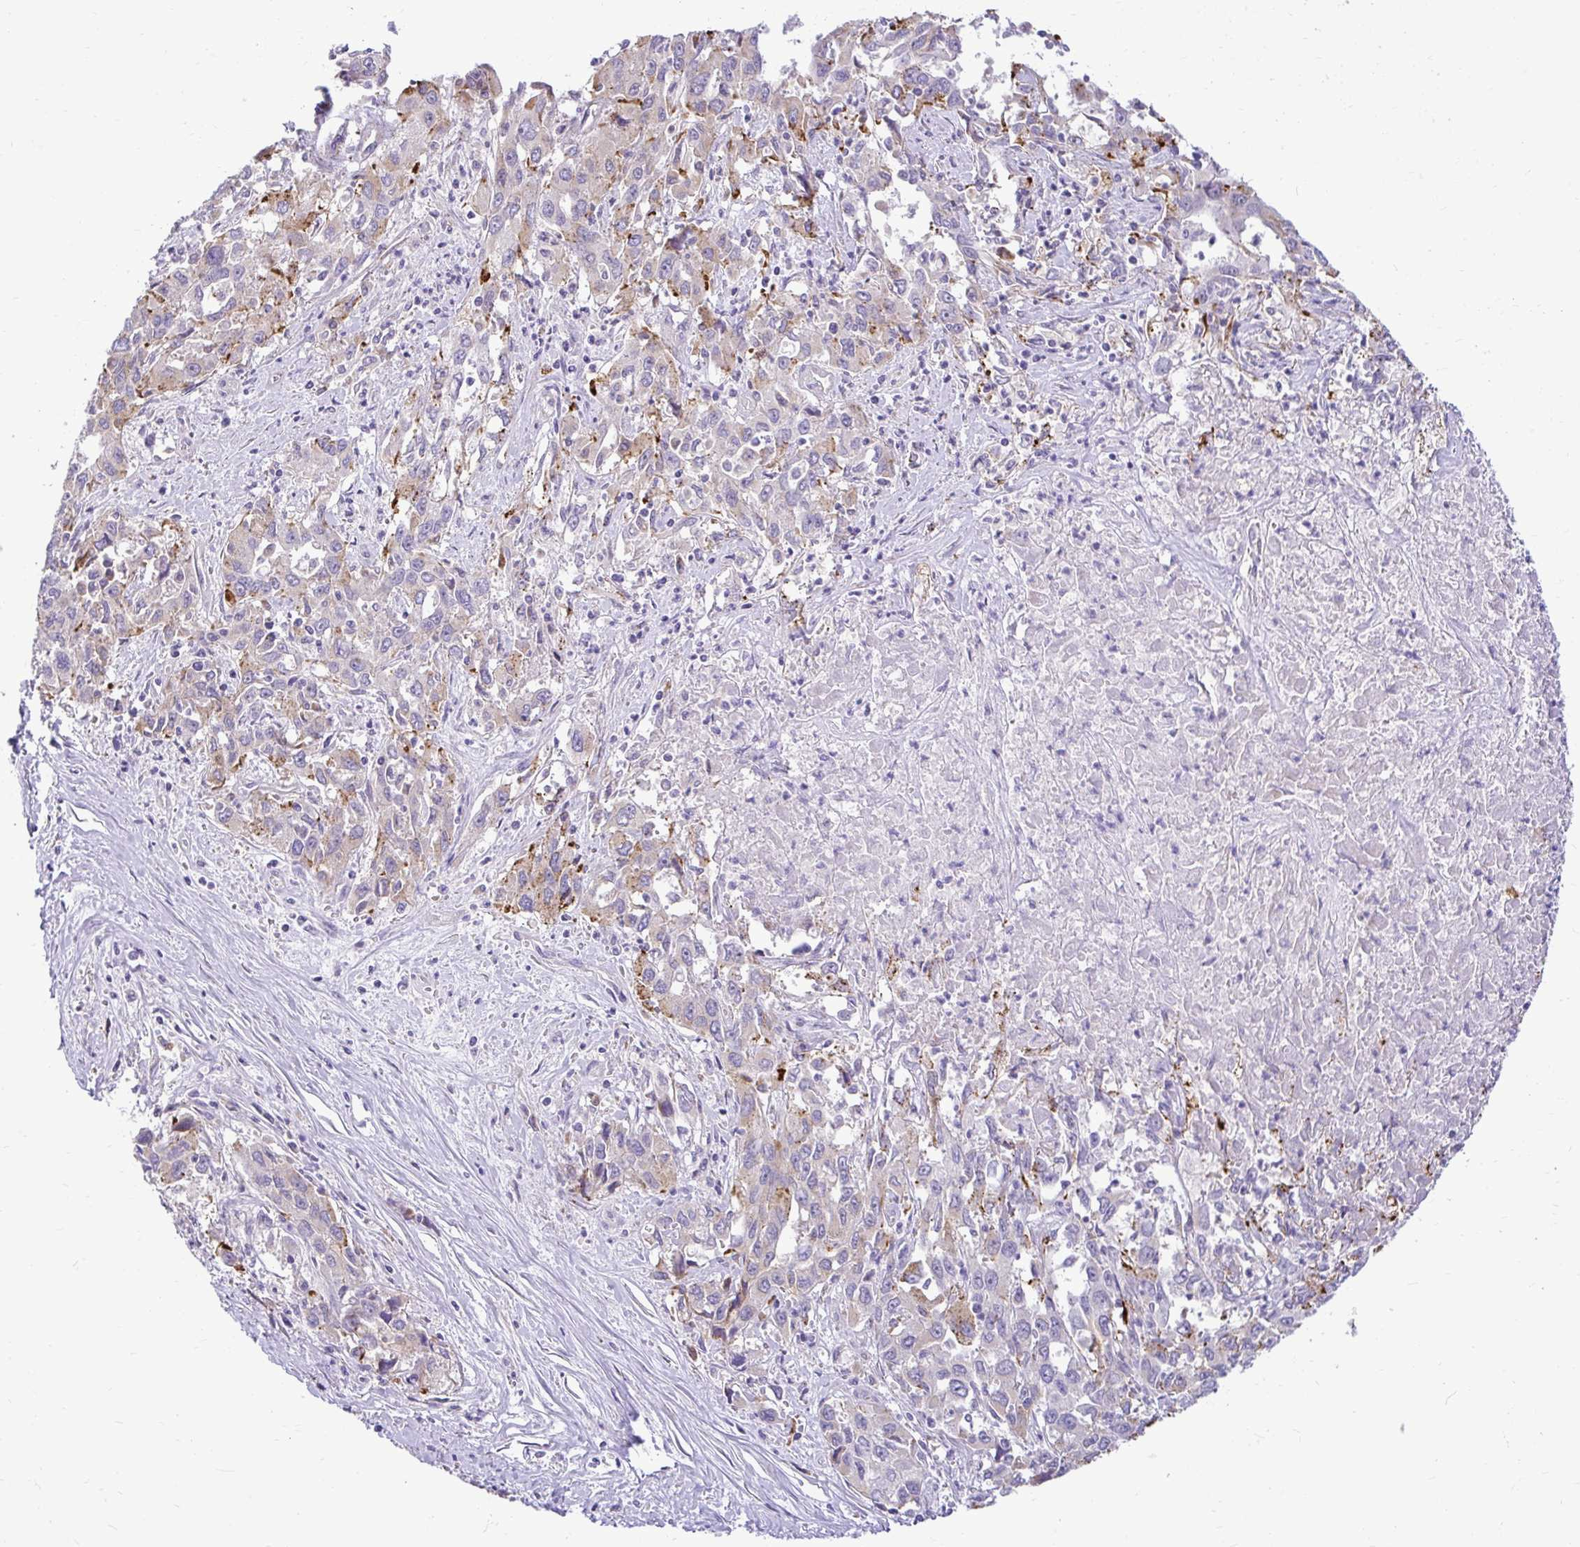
{"staining": {"intensity": "moderate", "quantity": "<25%", "location": "cytoplasmic/membranous"}, "tissue": "liver cancer", "cell_type": "Tumor cells", "image_type": "cancer", "snomed": [{"axis": "morphology", "description": "Carcinoma, Hepatocellular, NOS"}, {"axis": "topography", "description": "Liver"}], "caption": "Liver hepatocellular carcinoma was stained to show a protein in brown. There is low levels of moderate cytoplasmic/membranous staining in approximately <25% of tumor cells.", "gene": "PKN3", "patient": {"sex": "male", "age": 63}}